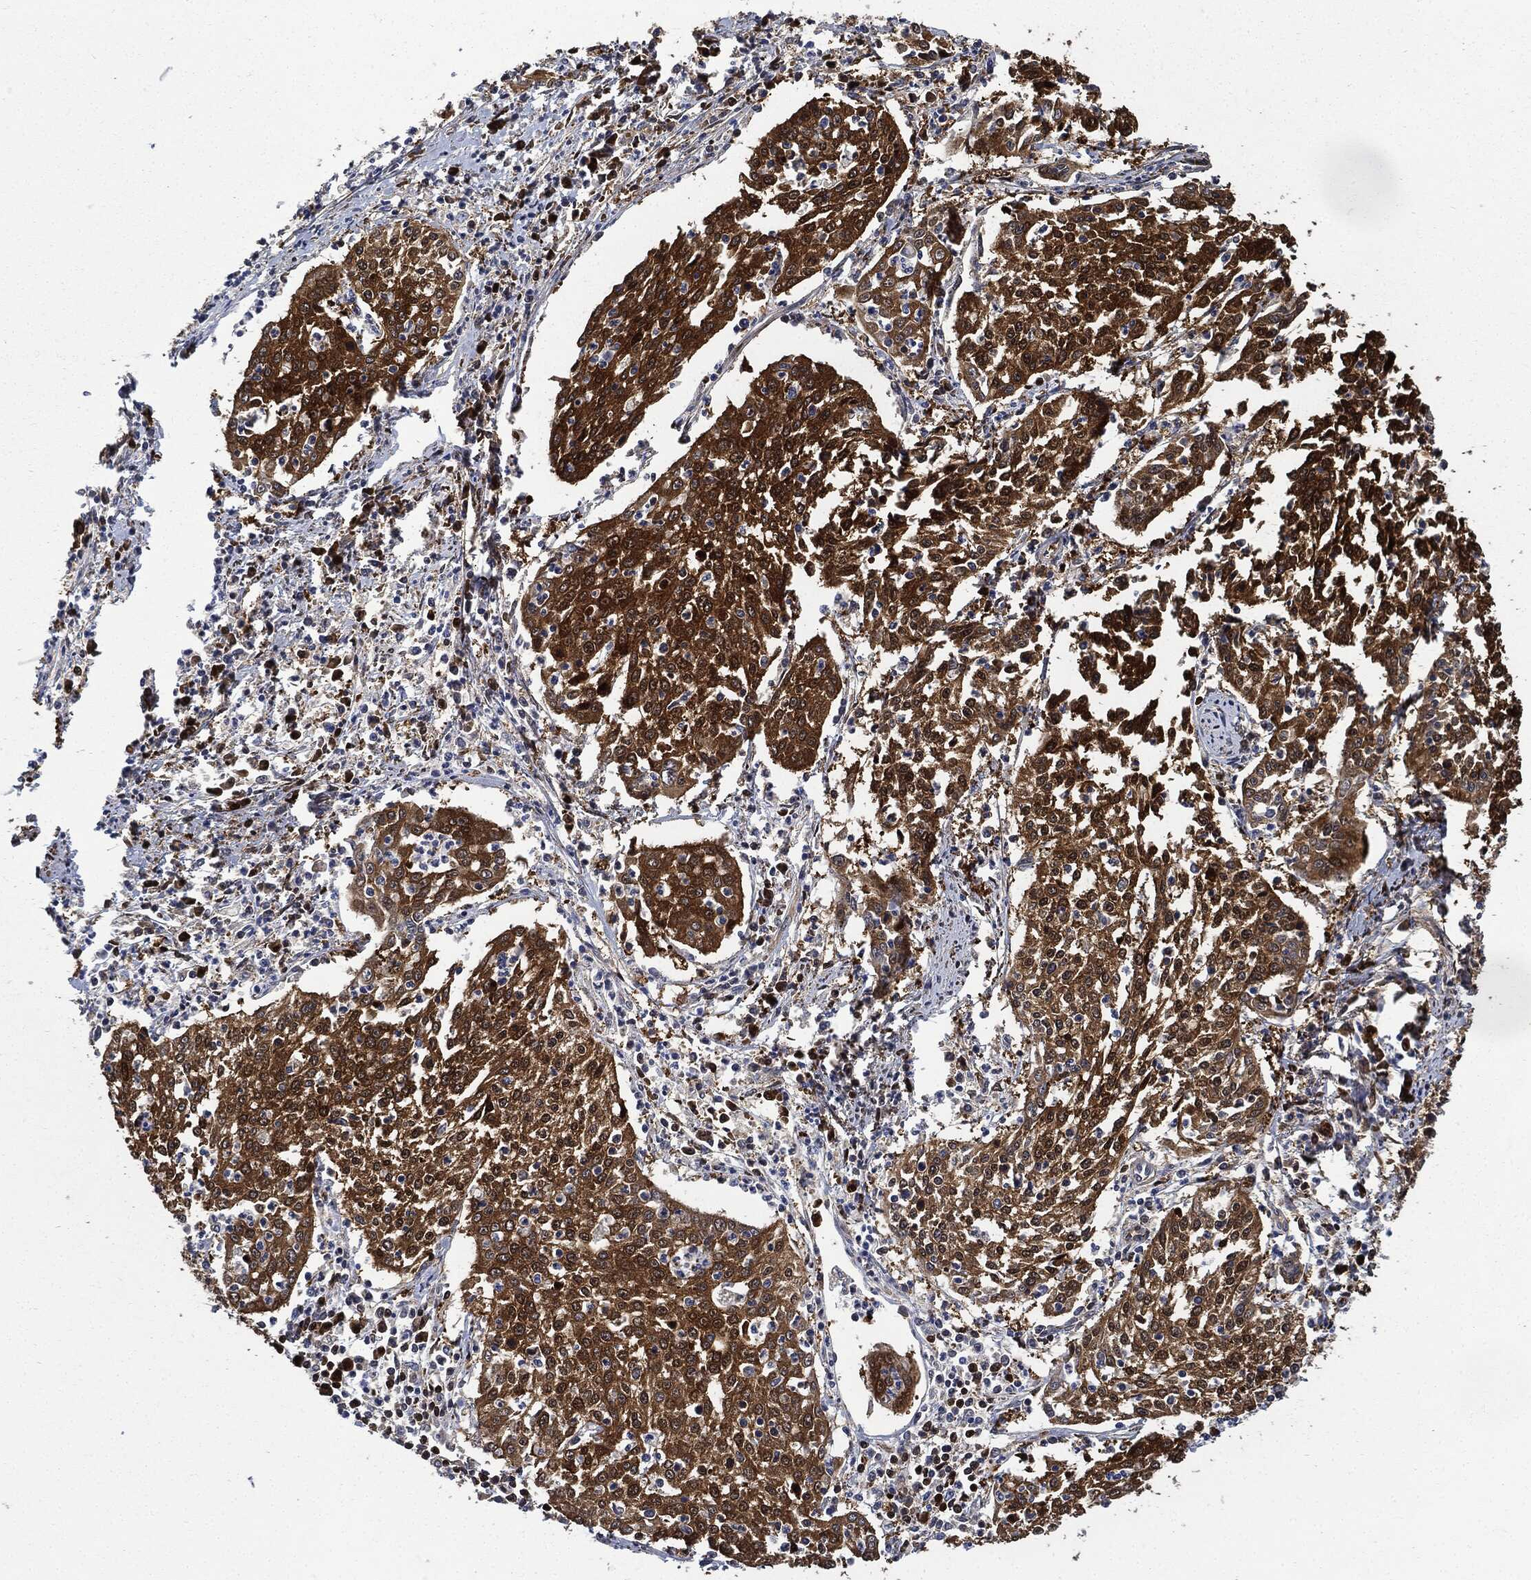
{"staining": {"intensity": "moderate", "quantity": ">75%", "location": "cytoplasmic/membranous"}, "tissue": "cervical cancer", "cell_type": "Tumor cells", "image_type": "cancer", "snomed": [{"axis": "morphology", "description": "Squamous cell carcinoma, NOS"}, {"axis": "topography", "description": "Cervix"}], "caption": "Immunohistochemistry of human cervical cancer (squamous cell carcinoma) exhibits medium levels of moderate cytoplasmic/membranous expression in about >75% of tumor cells.", "gene": "PRDX2", "patient": {"sex": "female", "age": 41}}